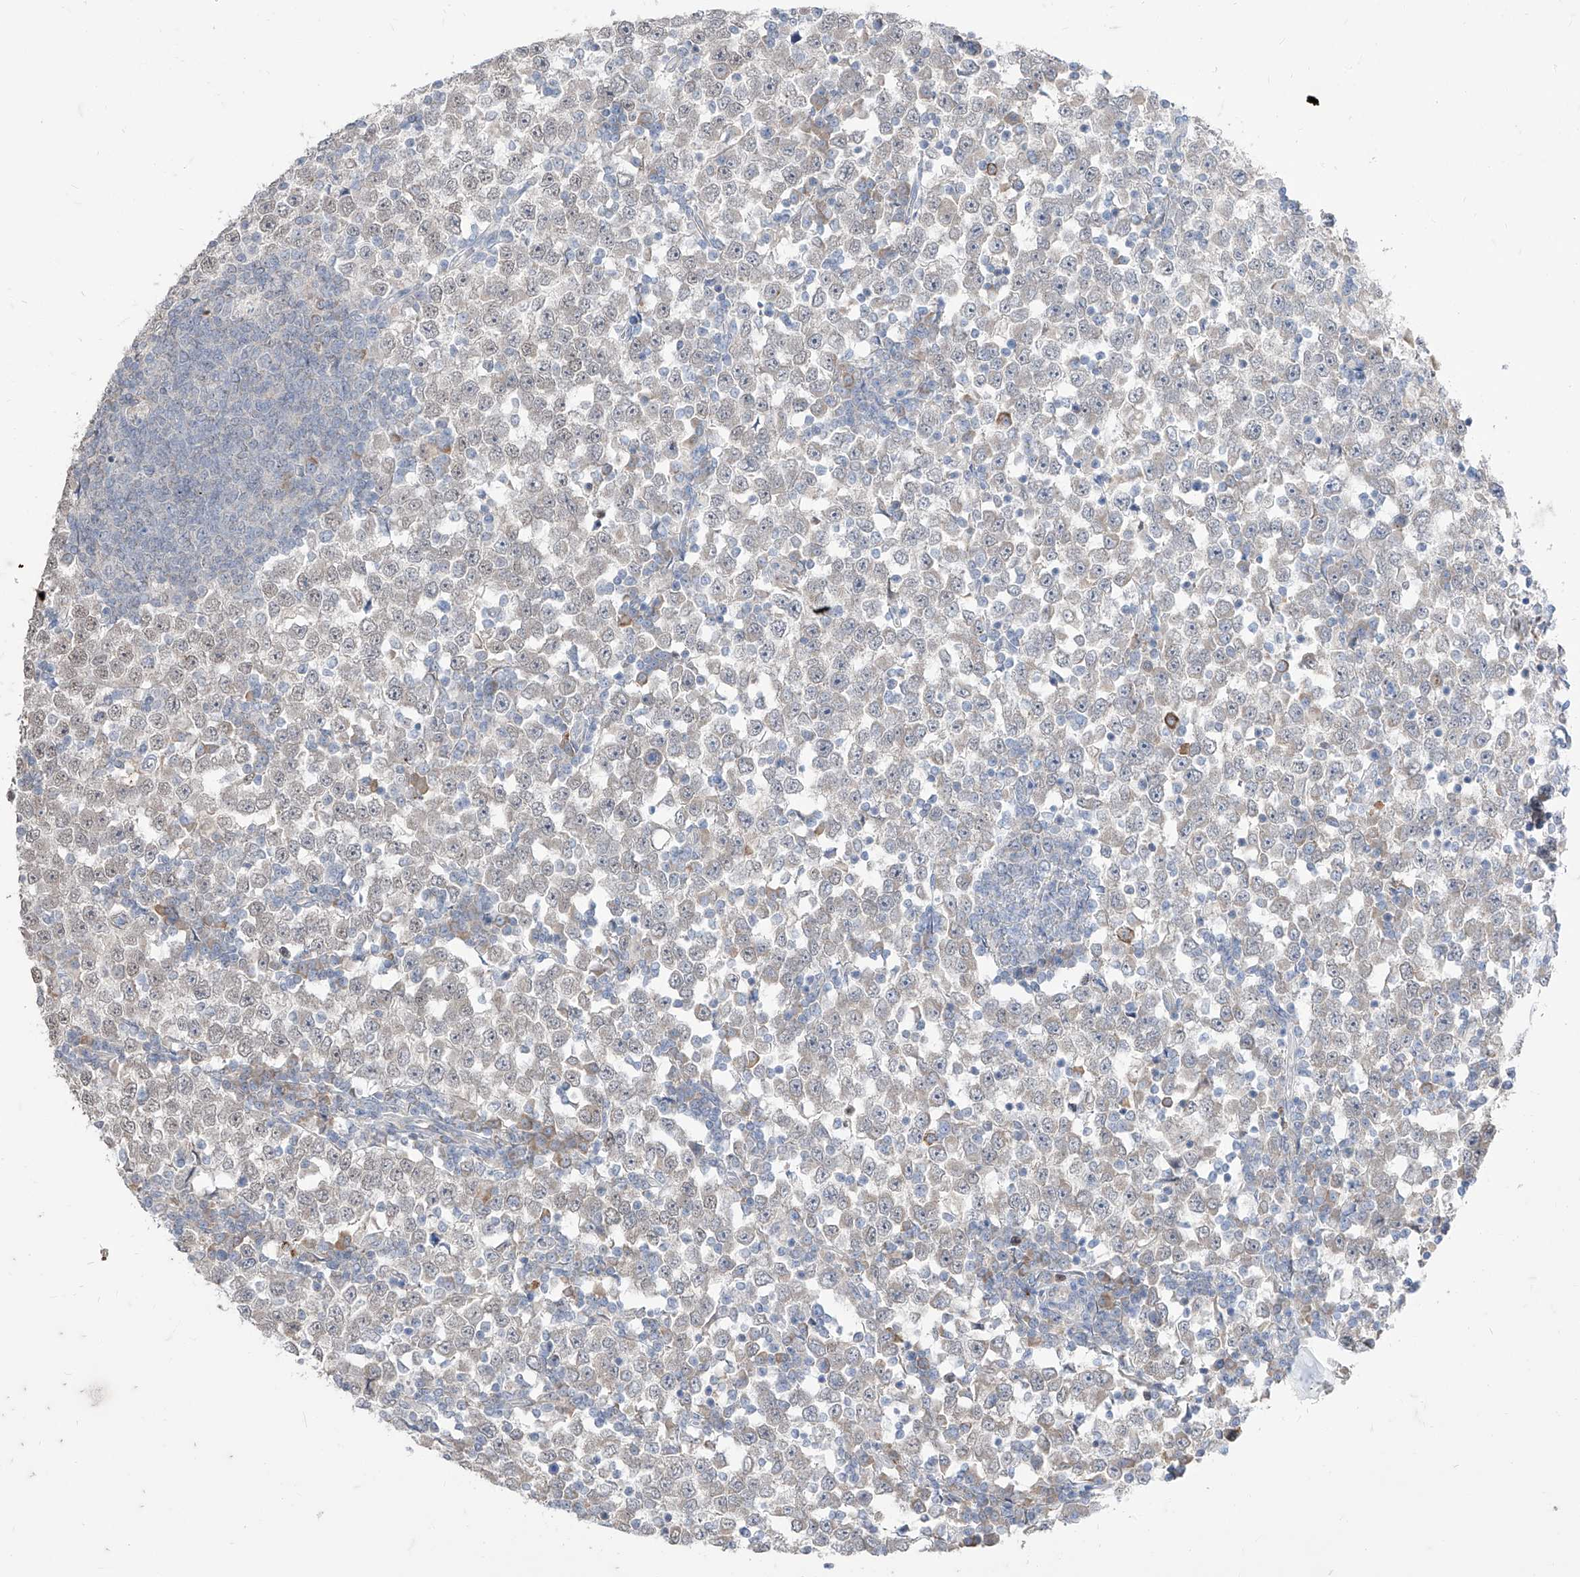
{"staining": {"intensity": "weak", "quantity": "25%-75%", "location": "nuclear"}, "tissue": "testis cancer", "cell_type": "Tumor cells", "image_type": "cancer", "snomed": [{"axis": "morphology", "description": "Seminoma, NOS"}, {"axis": "topography", "description": "Testis"}], "caption": "Immunohistochemistry (IHC) of human testis cancer demonstrates low levels of weak nuclear positivity in approximately 25%-75% of tumor cells.", "gene": "BROX", "patient": {"sex": "male", "age": 65}}